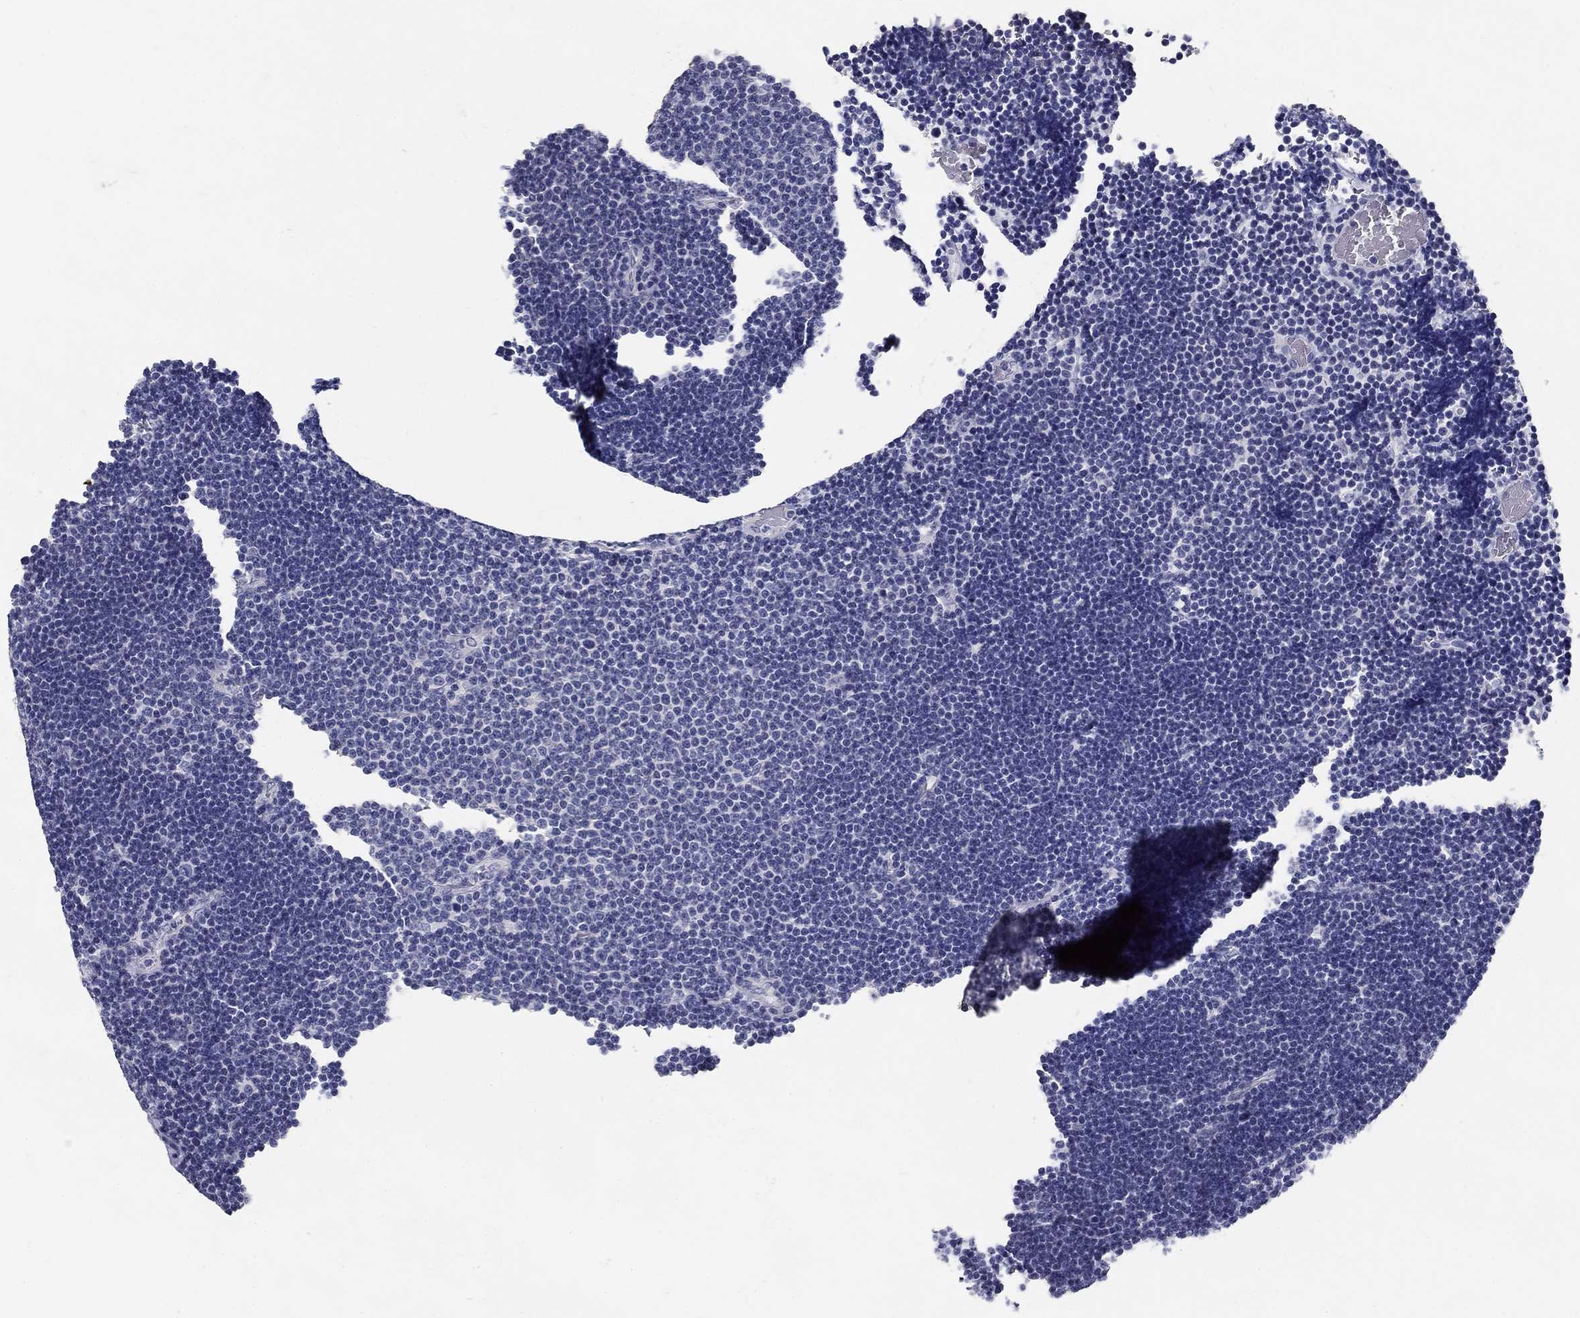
{"staining": {"intensity": "negative", "quantity": "none", "location": "none"}, "tissue": "lymphoma", "cell_type": "Tumor cells", "image_type": "cancer", "snomed": [{"axis": "morphology", "description": "Malignant lymphoma, non-Hodgkin's type, Low grade"}, {"axis": "topography", "description": "Brain"}], "caption": "Image shows no significant protein positivity in tumor cells of lymphoma. The staining is performed using DAB brown chromogen with nuclei counter-stained in using hematoxylin.", "gene": "POMC", "patient": {"sex": "female", "age": 66}}